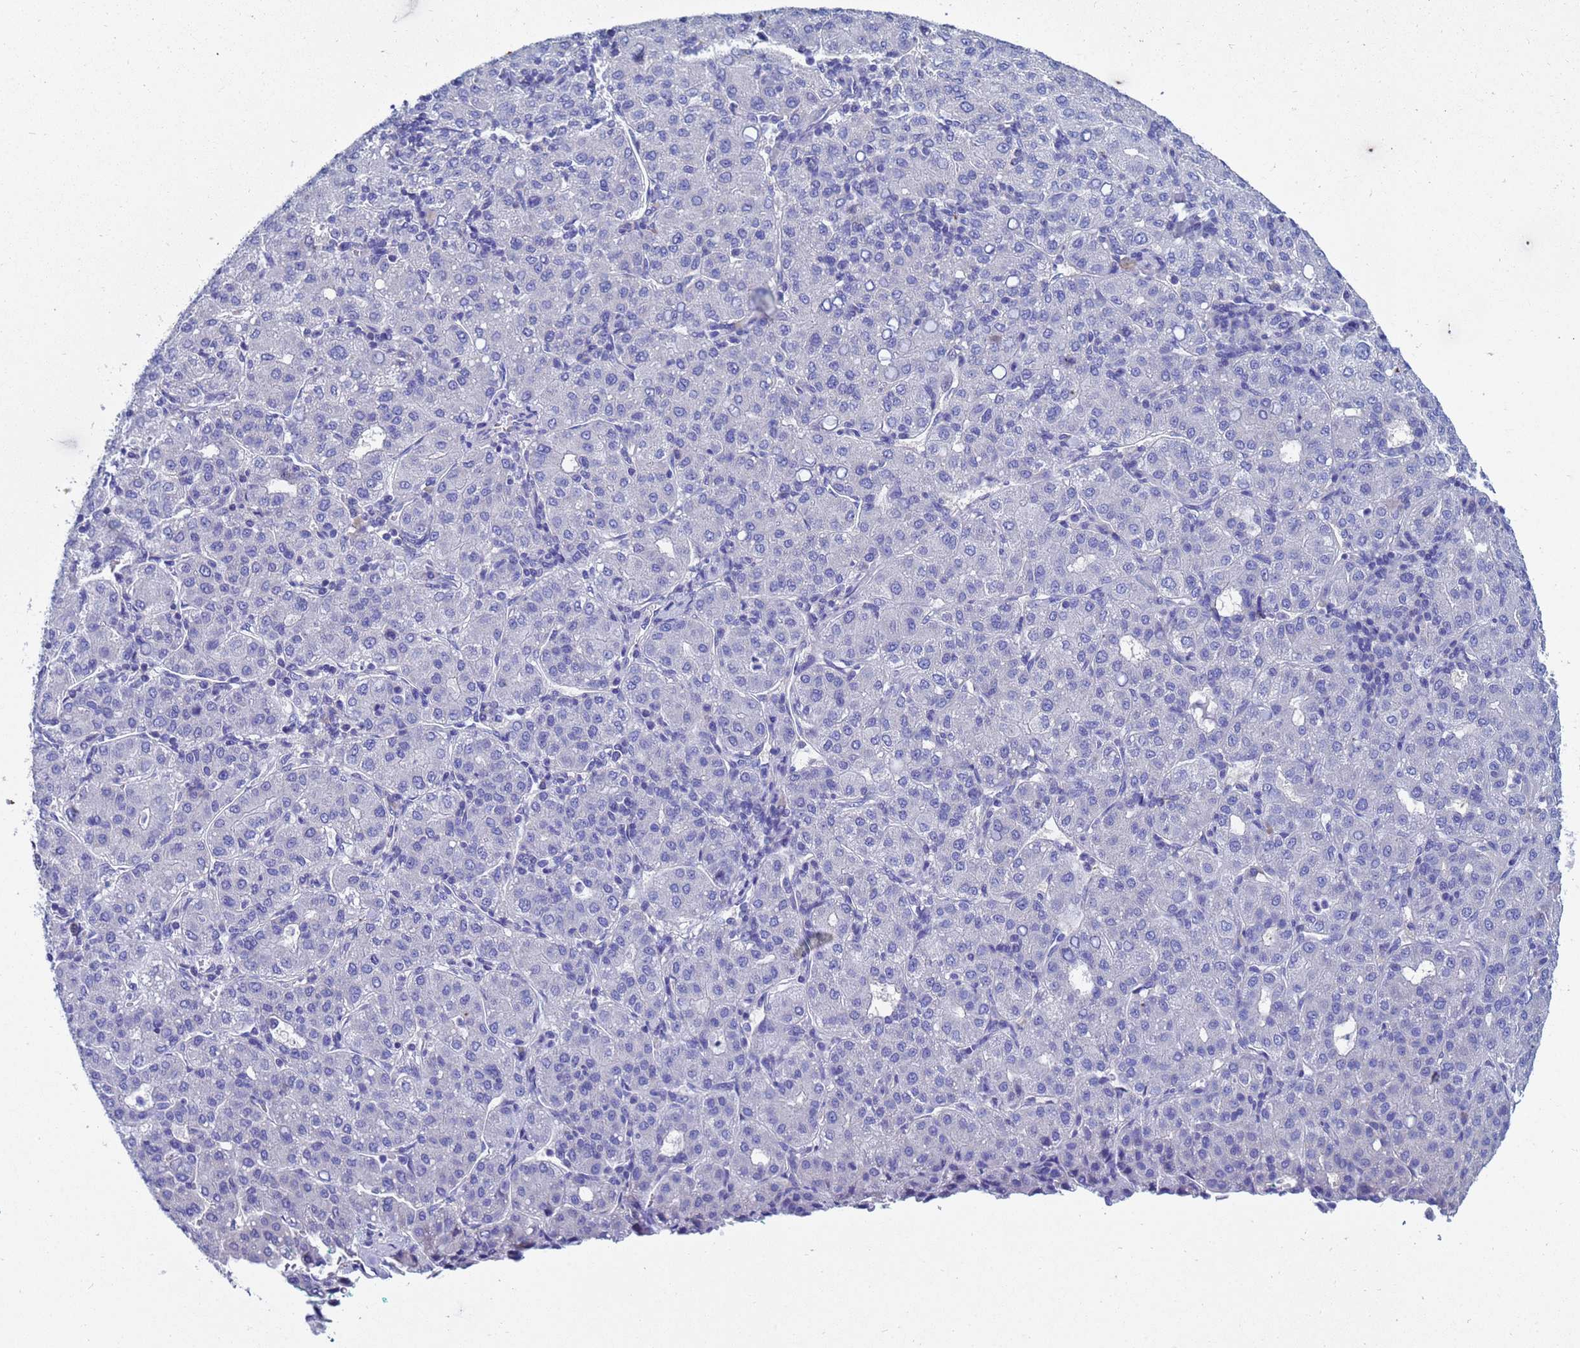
{"staining": {"intensity": "negative", "quantity": "none", "location": "none"}, "tissue": "liver cancer", "cell_type": "Tumor cells", "image_type": "cancer", "snomed": [{"axis": "morphology", "description": "Carcinoma, Hepatocellular, NOS"}, {"axis": "topography", "description": "Liver"}], "caption": "Protein analysis of liver cancer (hepatocellular carcinoma) demonstrates no significant expression in tumor cells. (Brightfield microscopy of DAB (3,3'-diaminobenzidine) immunohistochemistry at high magnification).", "gene": "UBE2O", "patient": {"sex": "male", "age": 65}}